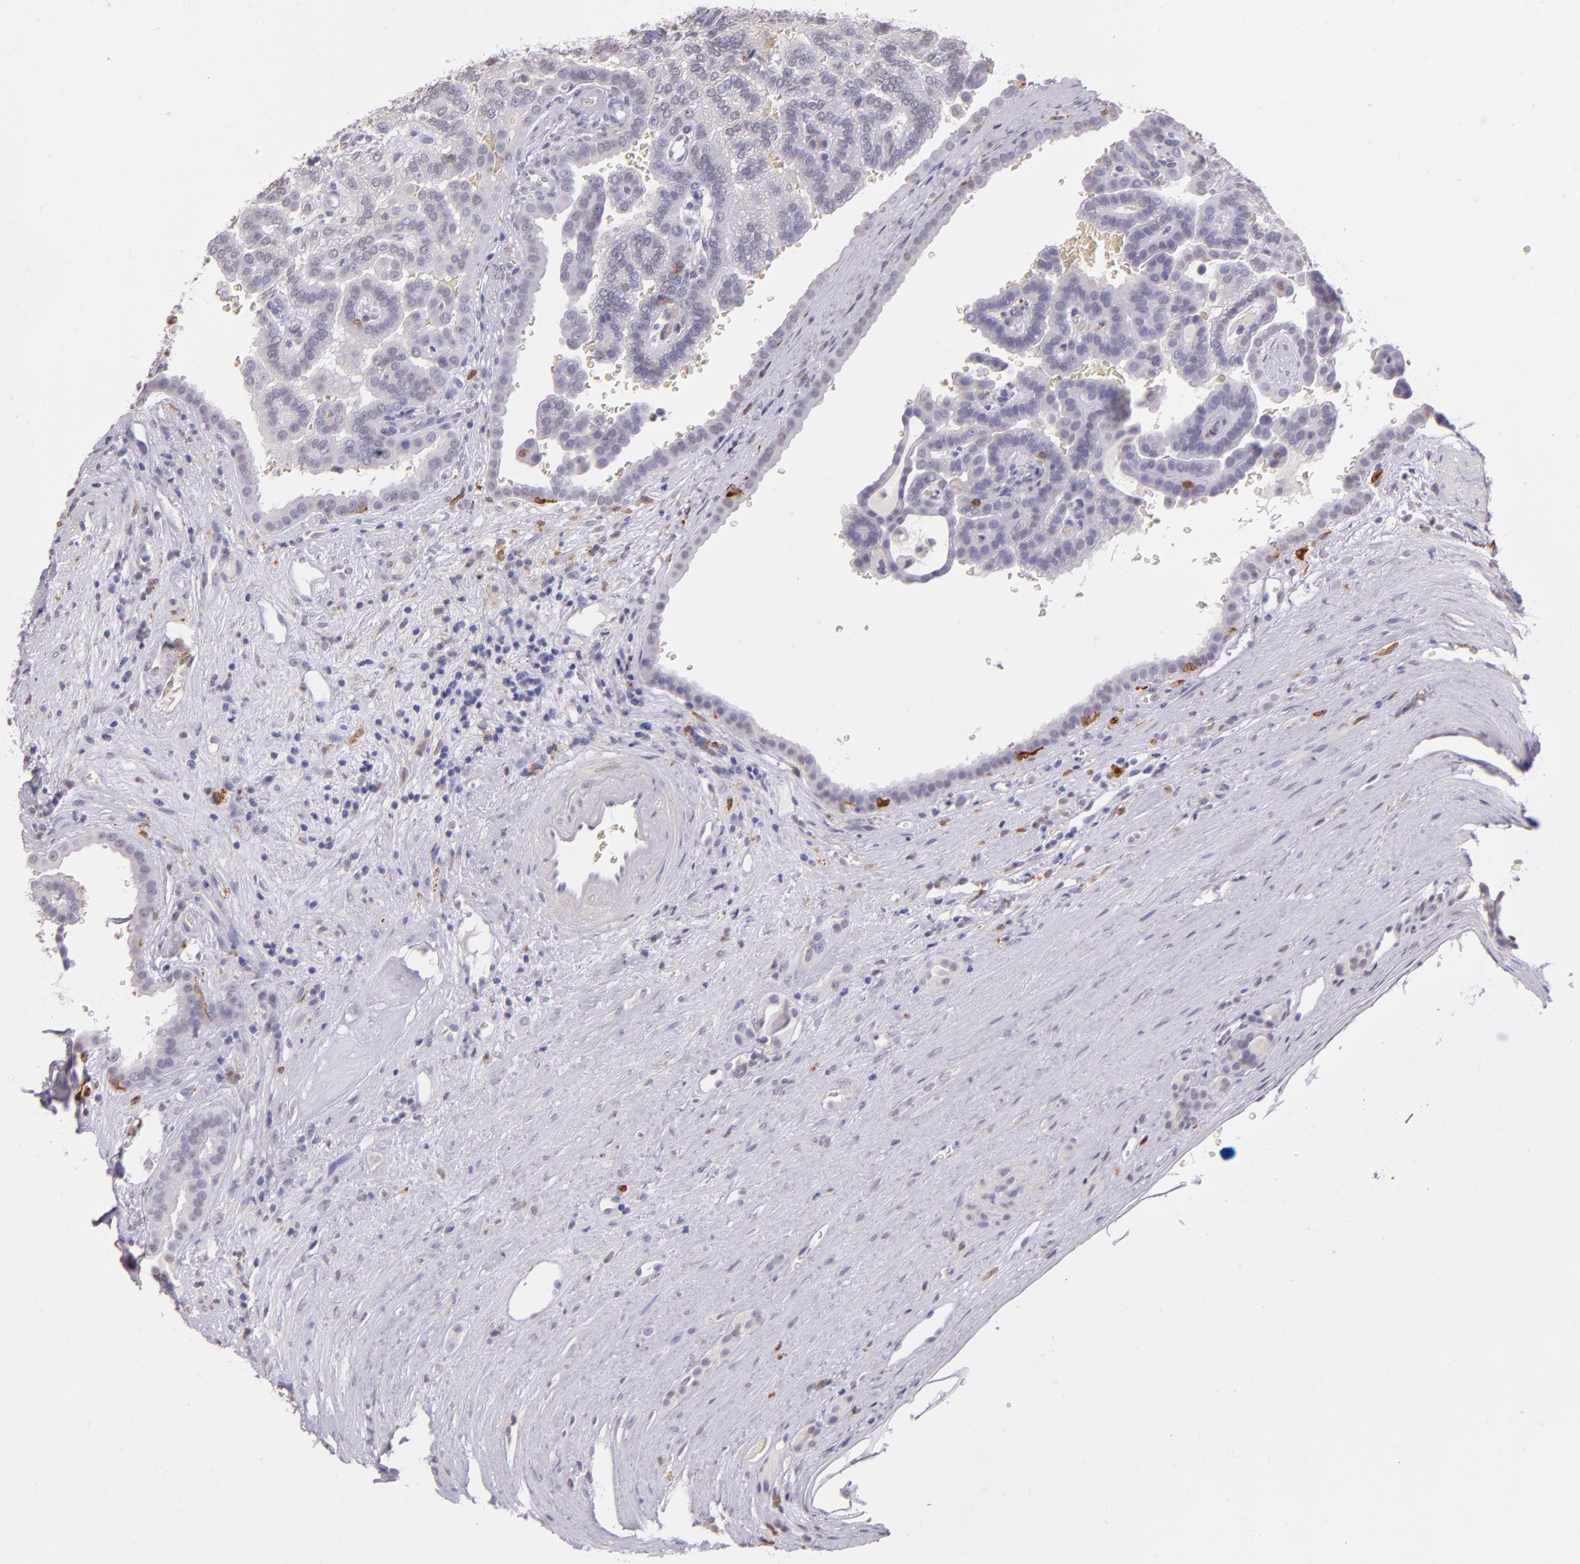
{"staining": {"intensity": "negative", "quantity": "none", "location": "none"}, "tissue": "renal cancer", "cell_type": "Tumor cells", "image_type": "cancer", "snomed": [{"axis": "morphology", "description": "Adenocarcinoma, NOS"}, {"axis": "topography", "description": "Kidney"}], "caption": "Immunohistochemical staining of adenocarcinoma (renal) displays no significant expression in tumor cells.", "gene": "RTN1", "patient": {"sex": "male", "age": 61}}